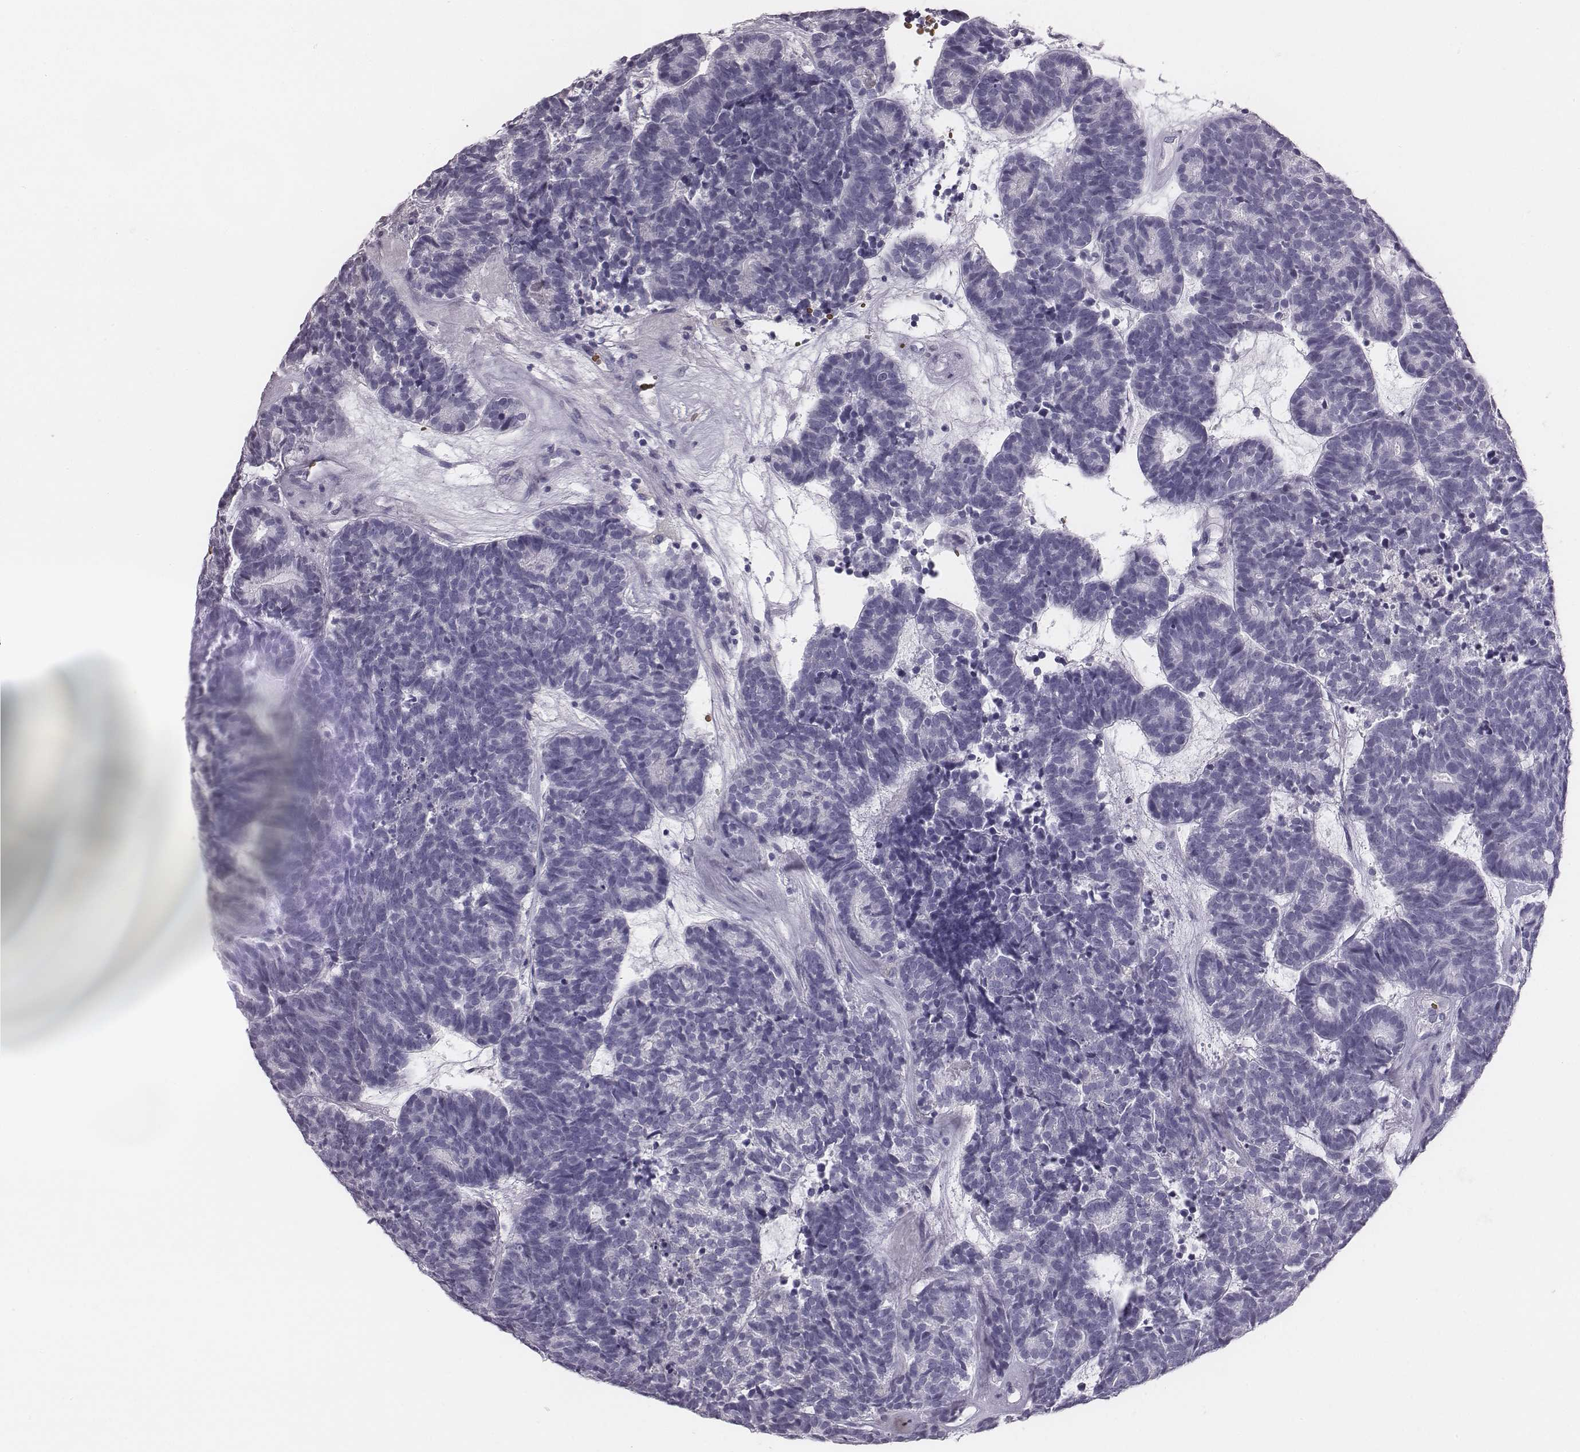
{"staining": {"intensity": "negative", "quantity": "none", "location": "none"}, "tissue": "head and neck cancer", "cell_type": "Tumor cells", "image_type": "cancer", "snomed": [{"axis": "morphology", "description": "Adenocarcinoma, NOS"}, {"axis": "topography", "description": "Head-Neck"}], "caption": "DAB (3,3'-diaminobenzidine) immunohistochemical staining of human head and neck cancer shows no significant positivity in tumor cells. (Immunohistochemistry (ihc), brightfield microscopy, high magnification).", "gene": "HBZ", "patient": {"sex": "female", "age": 81}}